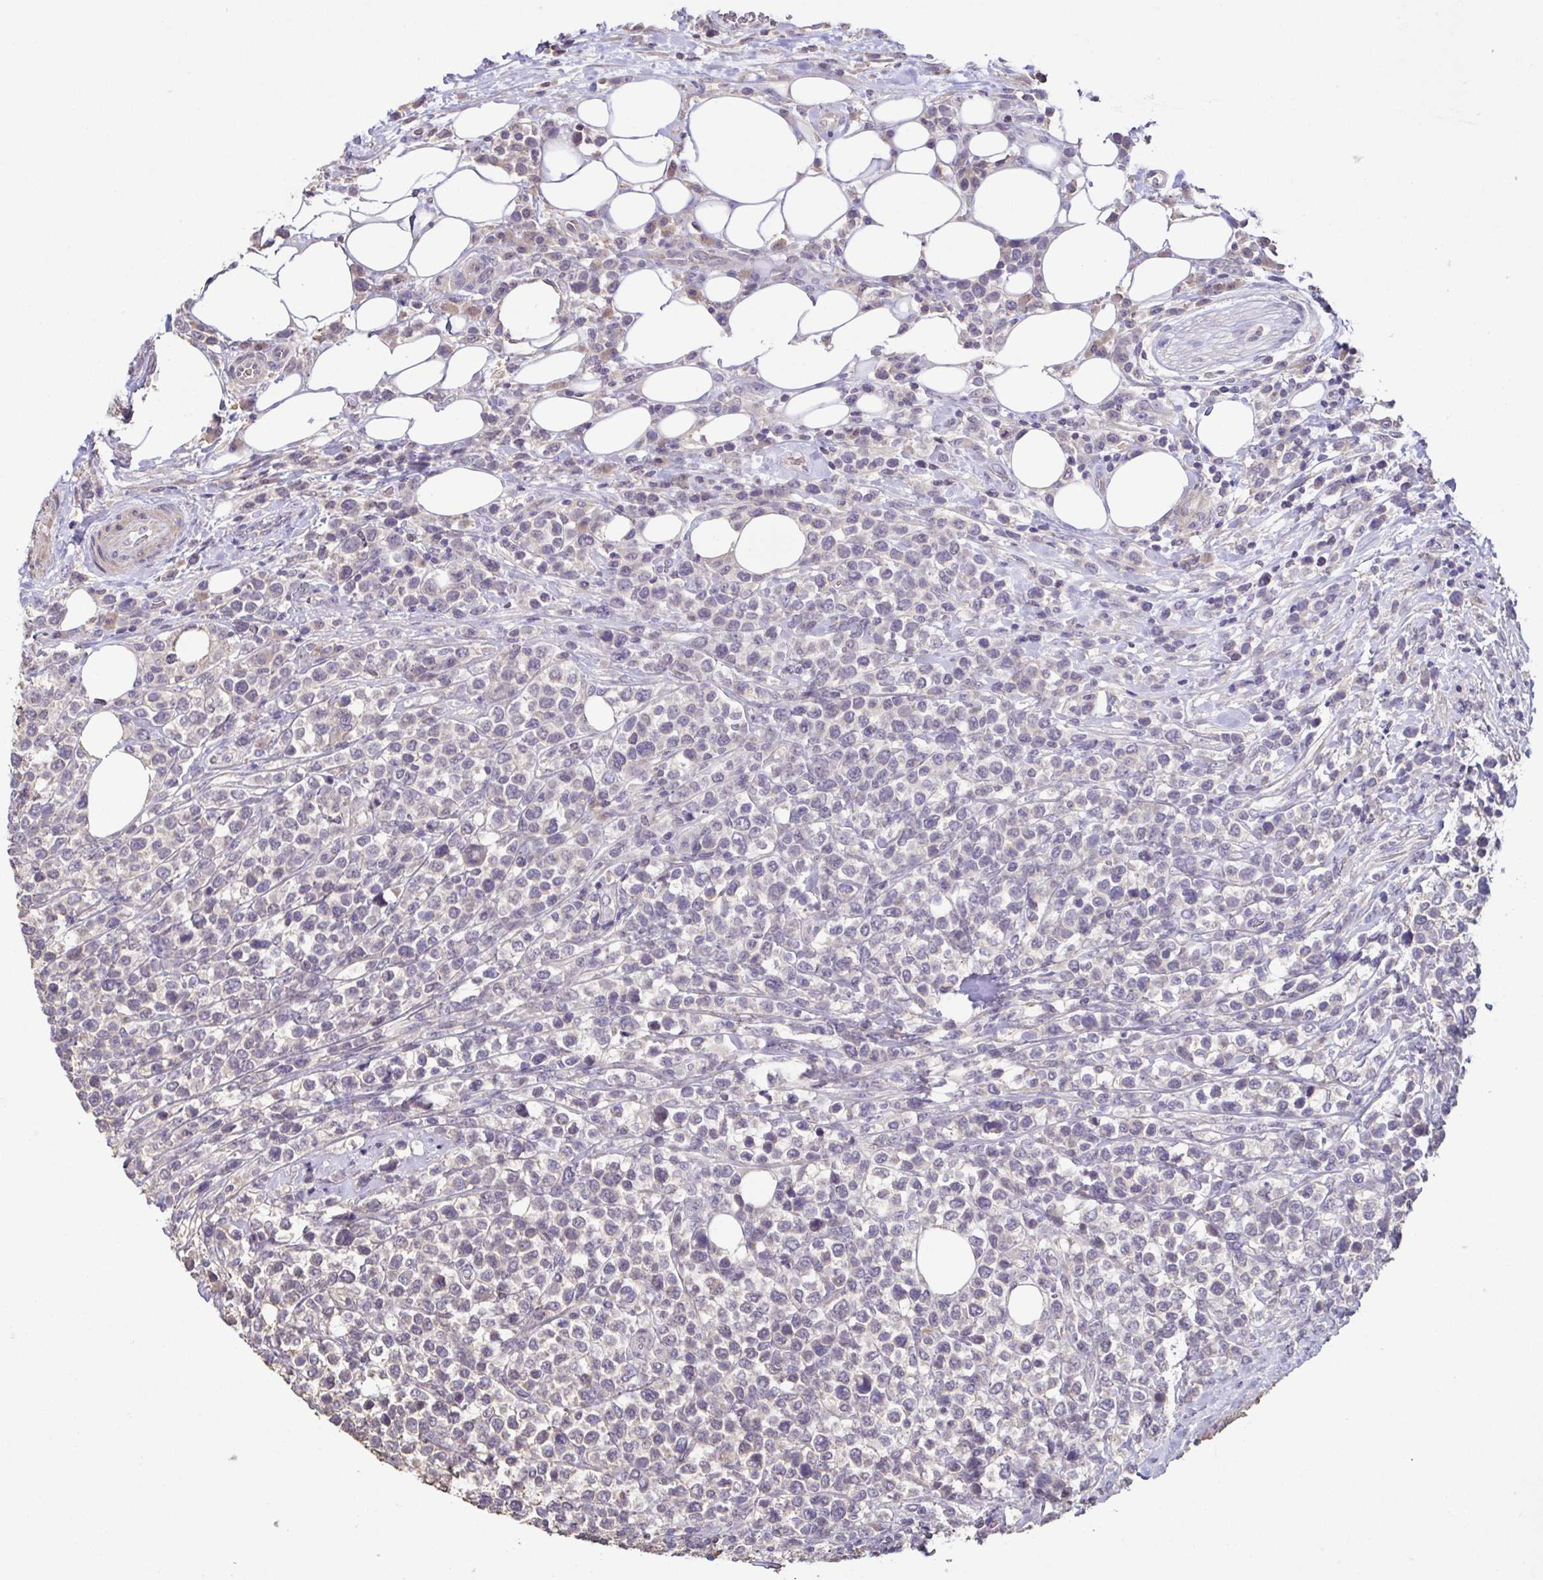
{"staining": {"intensity": "negative", "quantity": "none", "location": "none"}, "tissue": "lymphoma", "cell_type": "Tumor cells", "image_type": "cancer", "snomed": [{"axis": "morphology", "description": "Malignant lymphoma, non-Hodgkin's type, High grade"}, {"axis": "topography", "description": "Soft tissue"}], "caption": "High magnification brightfield microscopy of high-grade malignant lymphoma, non-Hodgkin's type stained with DAB (brown) and counterstained with hematoxylin (blue): tumor cells show no significant expression.", "gene": "ACTRT2", "patient": {"sex": "female", "age": 56}}